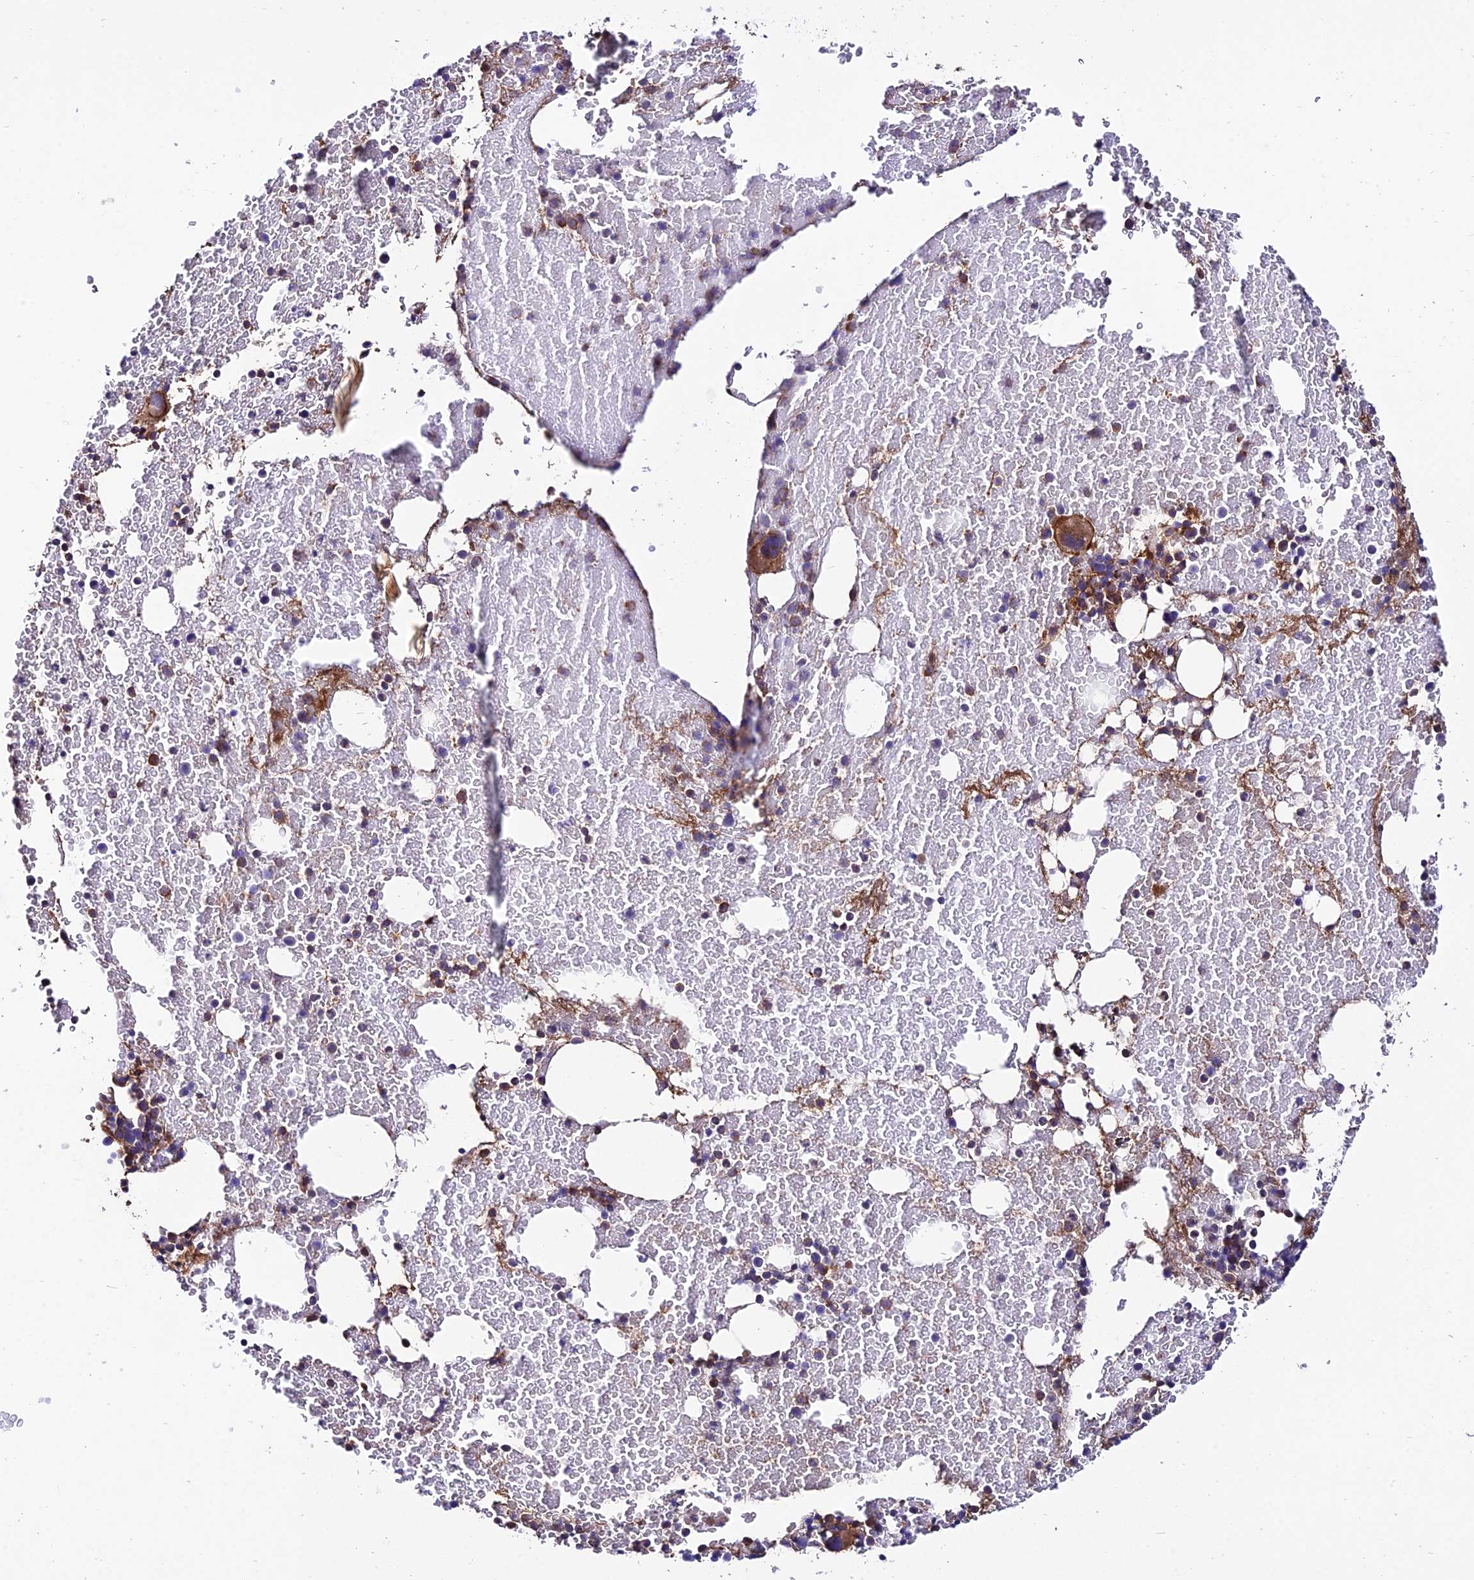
{"staining": {"intensity": "moderate", "quantity": "25%-75%", "location": "cytoplasmic/membranous"}, "tissue": "bone marrow", "cell_type": "Hematopoietic cells", "image_type": "normal", "snomed": [{"axis": "morphology", "description": "Normal tissue, NOS"}, {"axis": "topography", "description": "Bone marrow"}], "caption": "Protein staining of benign bone marrow displays moderate cytoplasmic/membranous expression in approximately 25%-75% of hematopoietic cells.", "gene": "PYM1", "patient": {"sex": "male", "age": 57}}